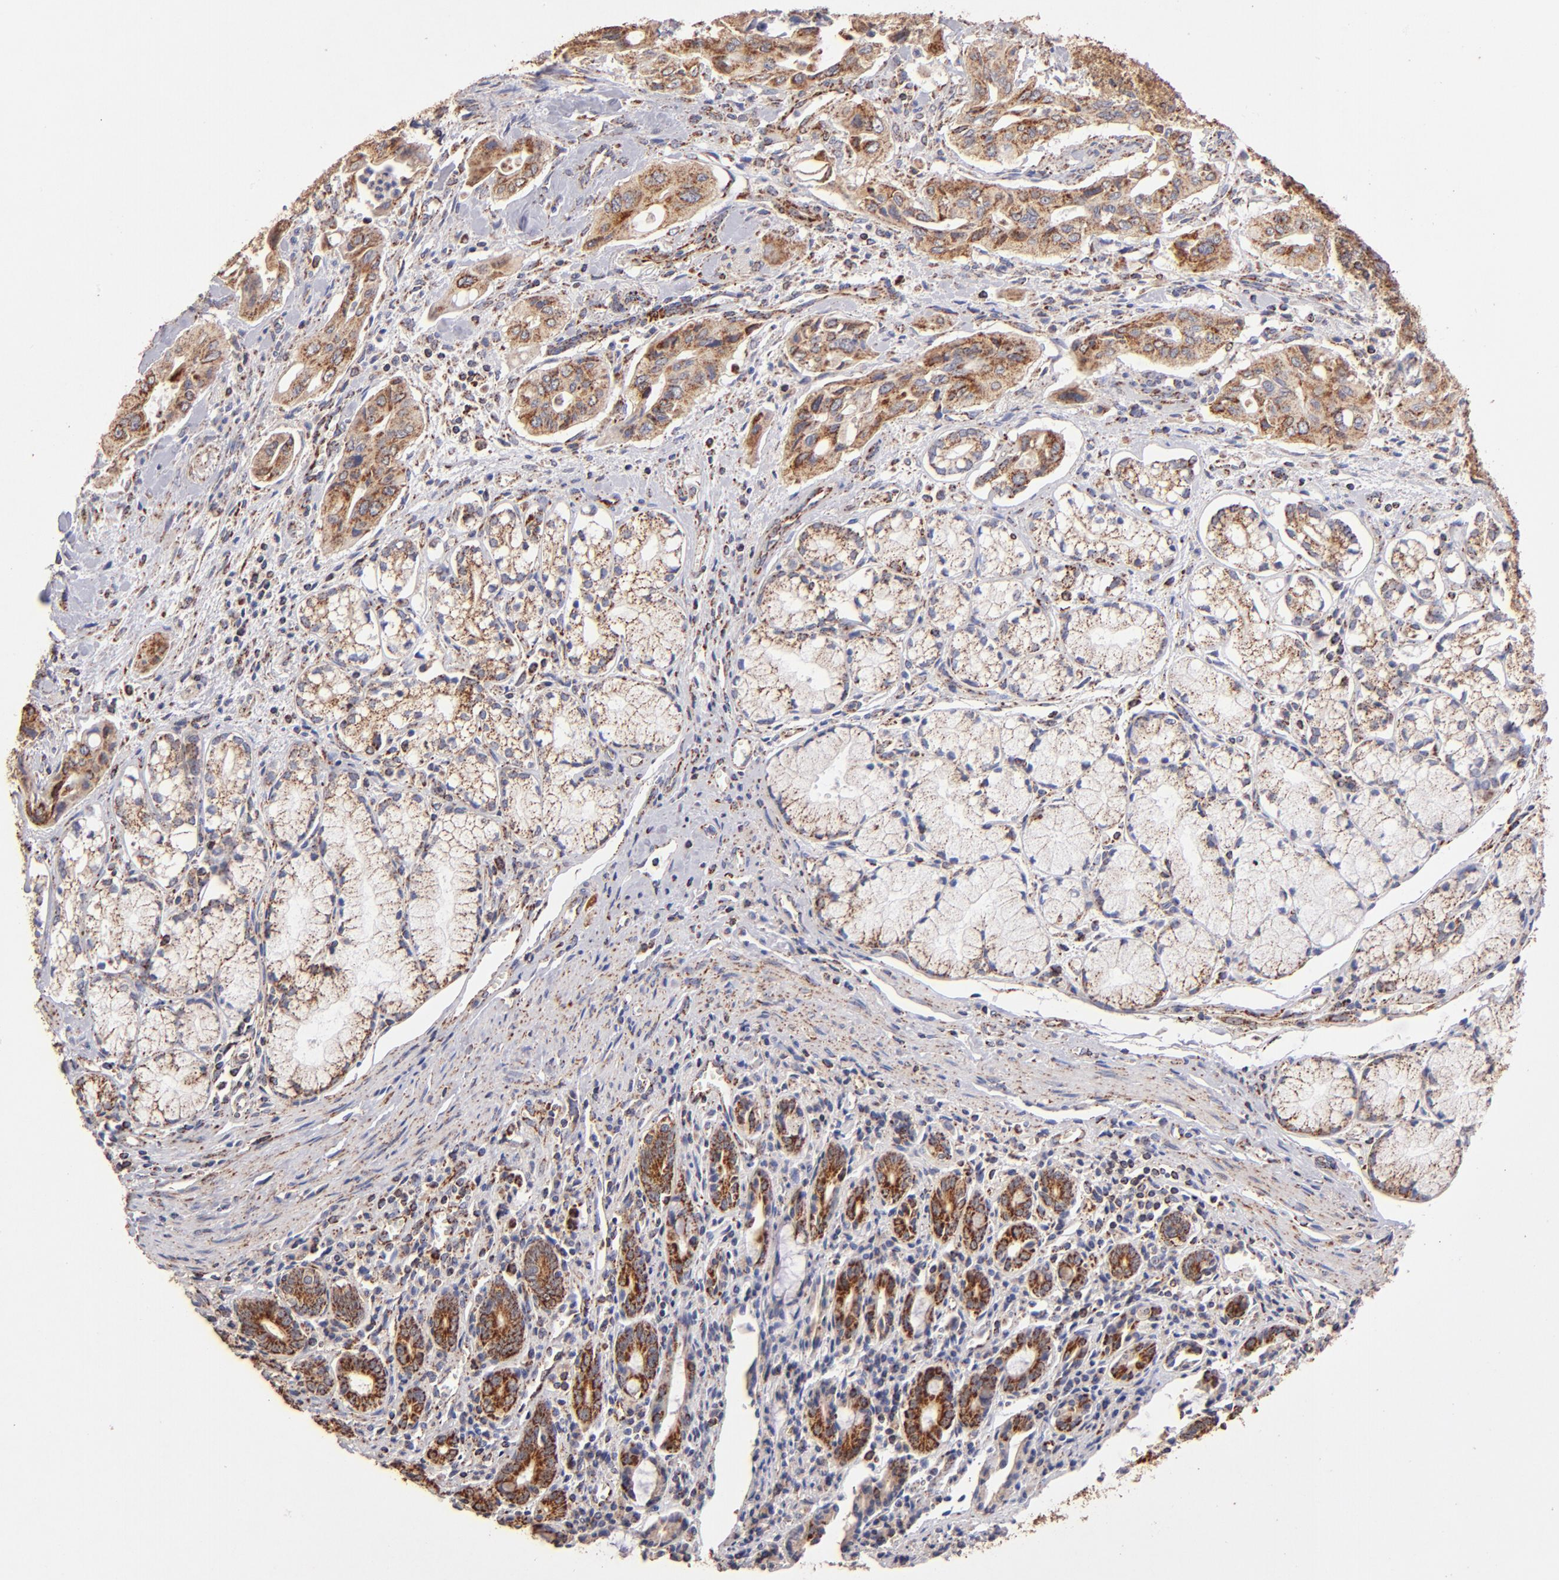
{"staining": {"intensity": "moderate", "quantity": ">75%", "location": "cytoplasmic/membranous"}, "tissue": "pancreatic cancer", "cell_type": "Tumor cells", "image_type": "cancer", "snomed": [{"axis": "morphology", "description": "Adenocarcinoma, NOS"}, {"axis": "topography", "description": "Pancreas"}], "caption": "DAB immunohistochemical staining of human pancreatic adenocarcinoma reveals moderate cytoplasmic/membranous protein expression in about >75% of tumor cells. (DAB = brown stain, brightfield microscopy at high magnification).", "gene": "DLST", "patient": {"sex": "male", "age": 77}}